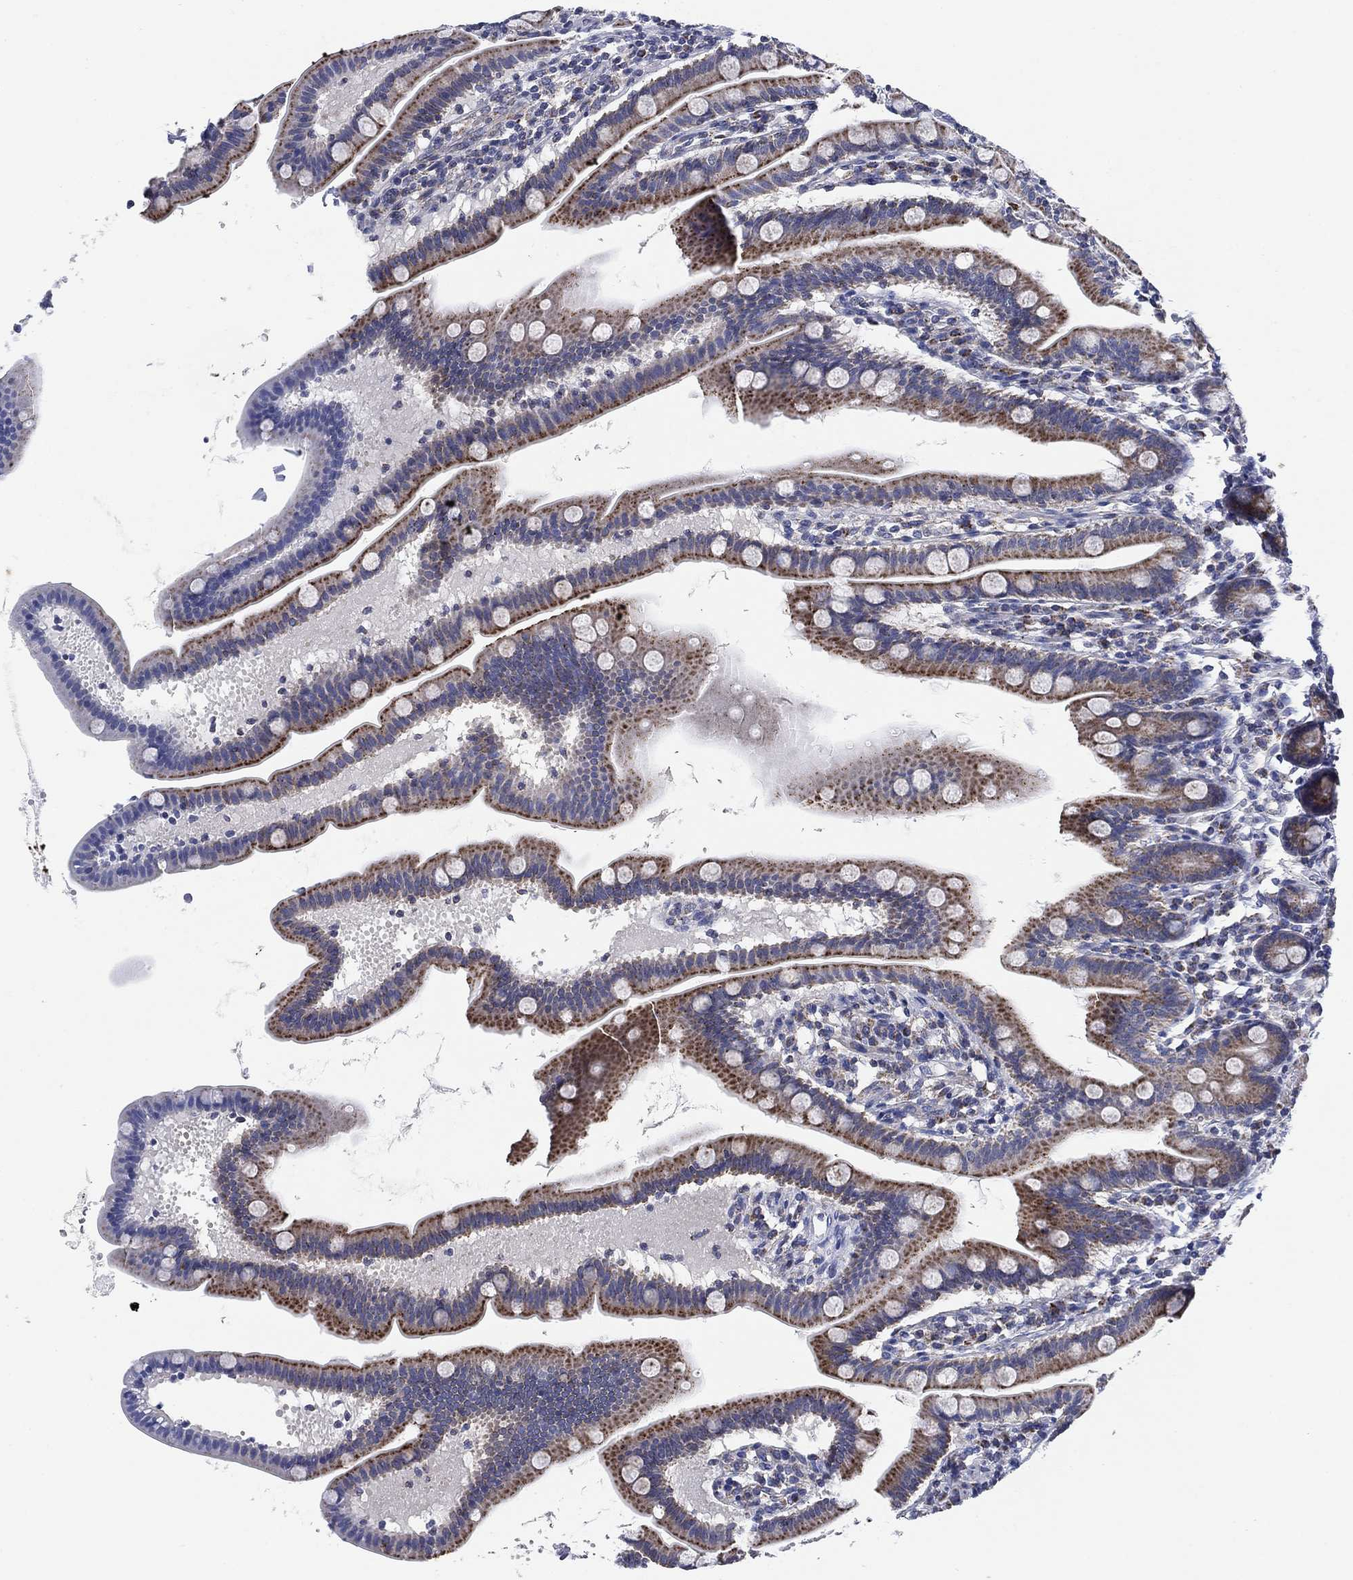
{"staining": {"intensity": "strong", "quantity": "25%-75%", "location": "cytoplasmic/membranous"}, "tissue": "small intestine", "cell_type": "Glandular cells", "image_type": "normal", "snomed": [{"axis": "morphology", "description": "Normal tissue, NOS"}, {"axis": "topography", "description": "Small intestine"}], "caption": "Immunohistochemistry of unremarkable human small intestine displays high levels of strong cytoplasmic/membranous positivity in about 25%-75% of glandular cells.", "gene": "NACAD", "patient": {"sex": "male", "age": 66}}